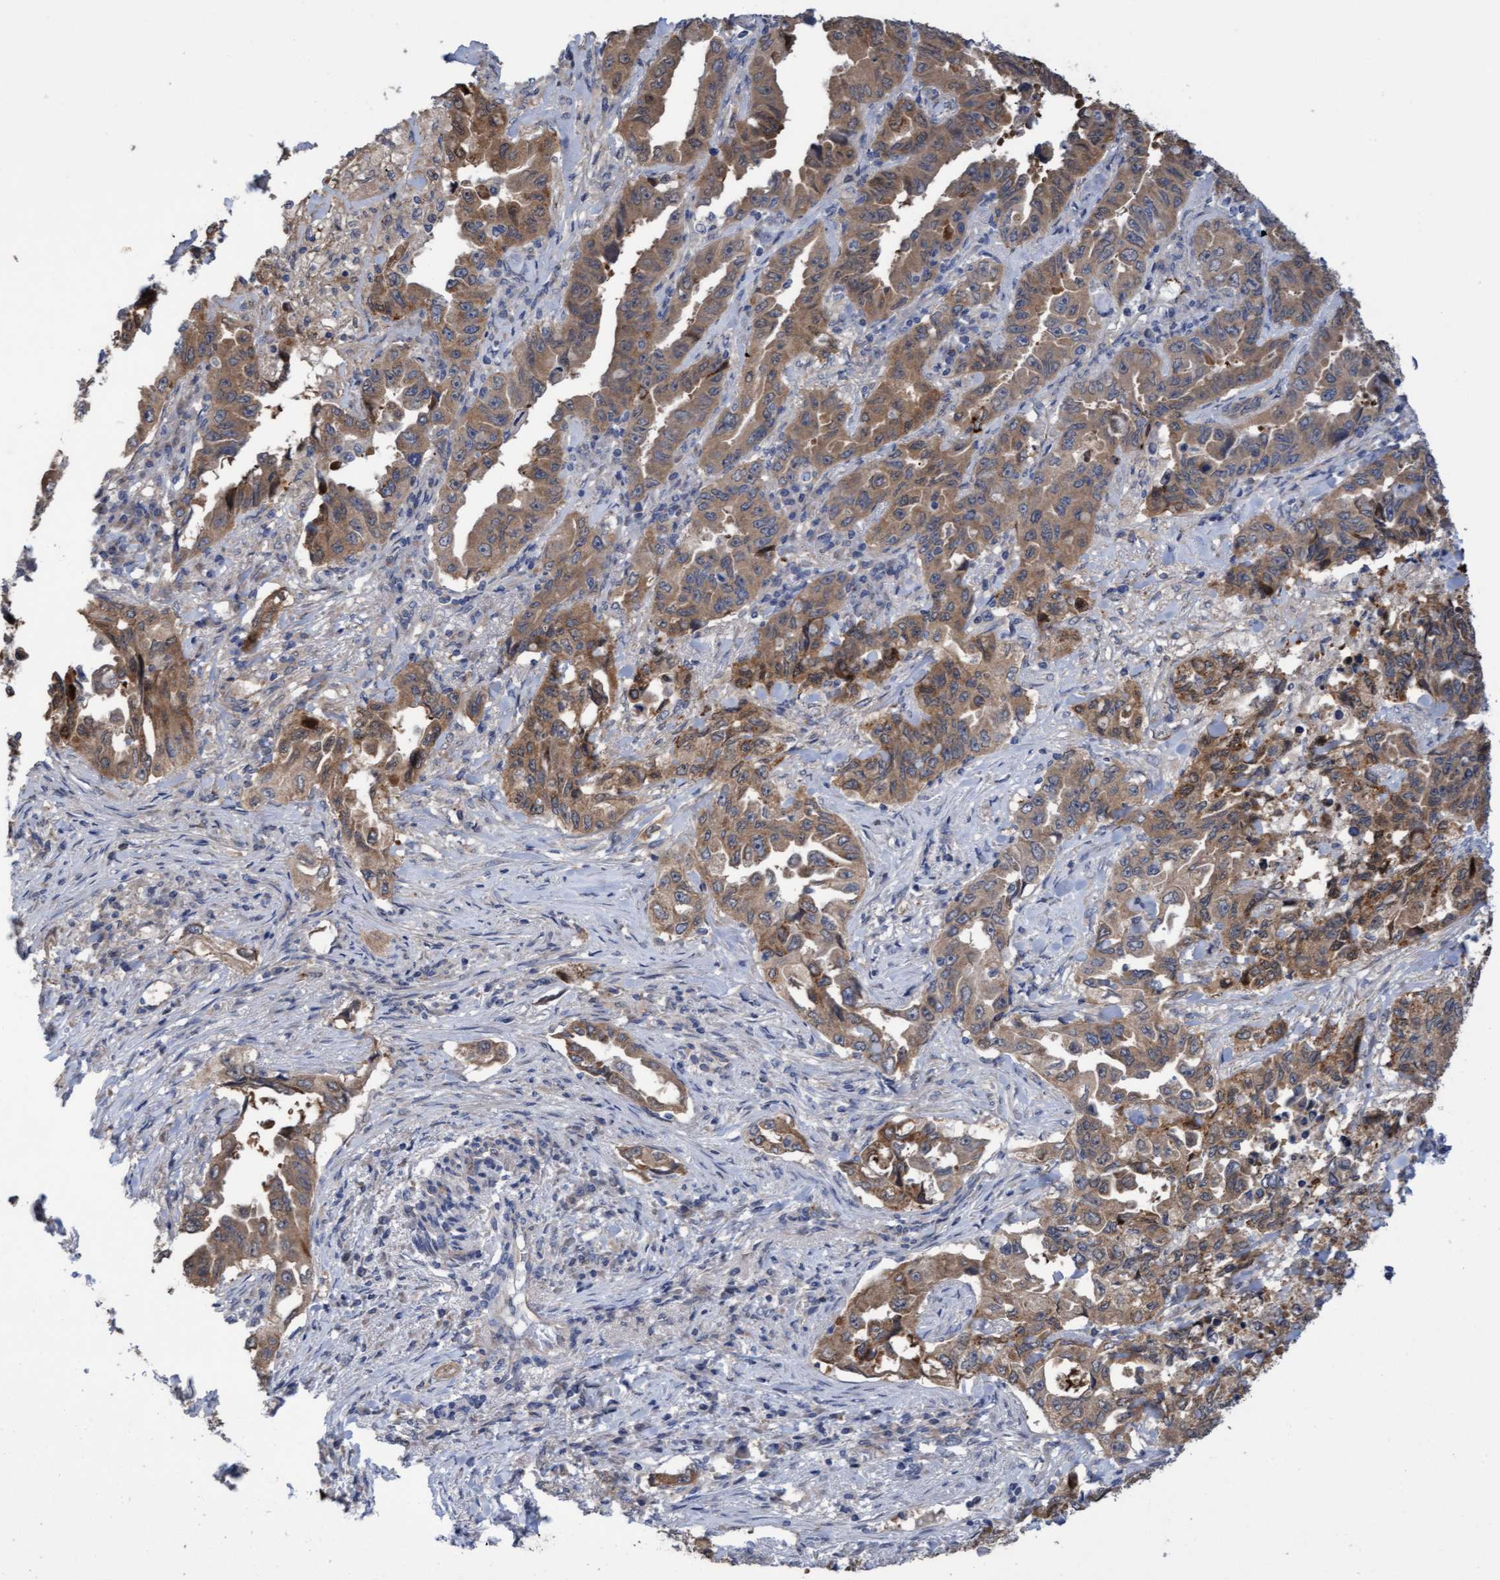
{"staining": {"intensity": "moderate", "quantity": ">75%", "location": "cytoplasmic/membranous"}, "tissue": "lung cancer", "cell_type": "Tumor cells", "image_type": "cancer", "snomed": [{"axis": "morphology", "description": "Adenocarcinoma, NOS"}, {"axis": "topography", "description": "Lung"}], "caption": "Moderate cytoplasmic/membranous protein expression is appreciated in approximately >75% of tumor cells in lung adenocarcinoma.", "gene": "ITFG1", "patient": {"sex": "female", "age": 51}}